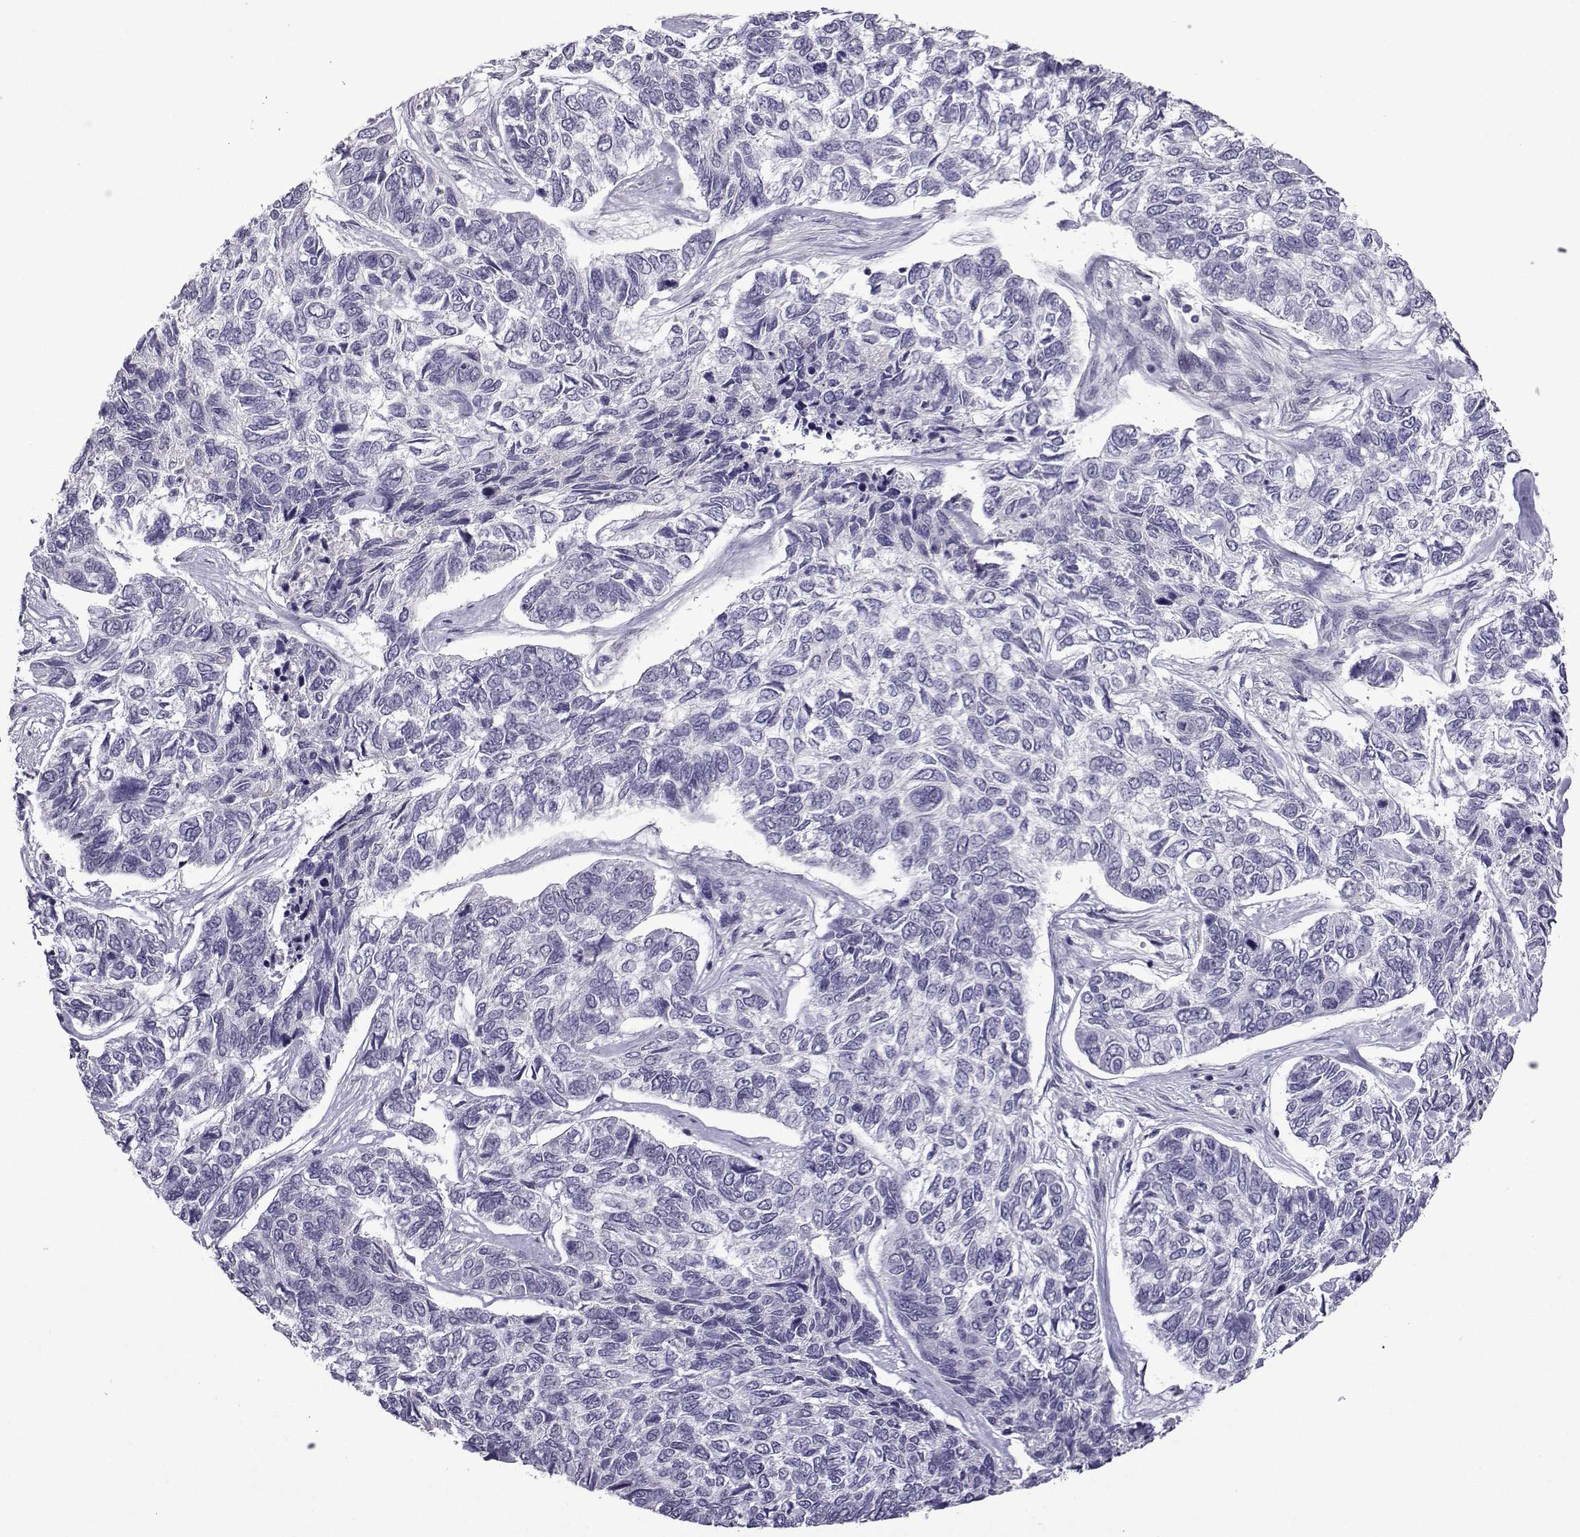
{"staining": {"intensity": "negative", "quantity": "none", "location": "none"}, "tissue": "skin cancer", "cell_type": "Tumor cells", "image_type": "cancer", "snomed": [{"axis": "morphology", "description": "Basal cell carcinoma"}, {"axis": "topography", "description": "Skin"}], "caption": "Skin basal cell carcinoma was stained to show a protein in brown. There is no significant staining in tumor cells.", "gene": "CRYBB1", "patient": {"sex": "female", "age": 65}}